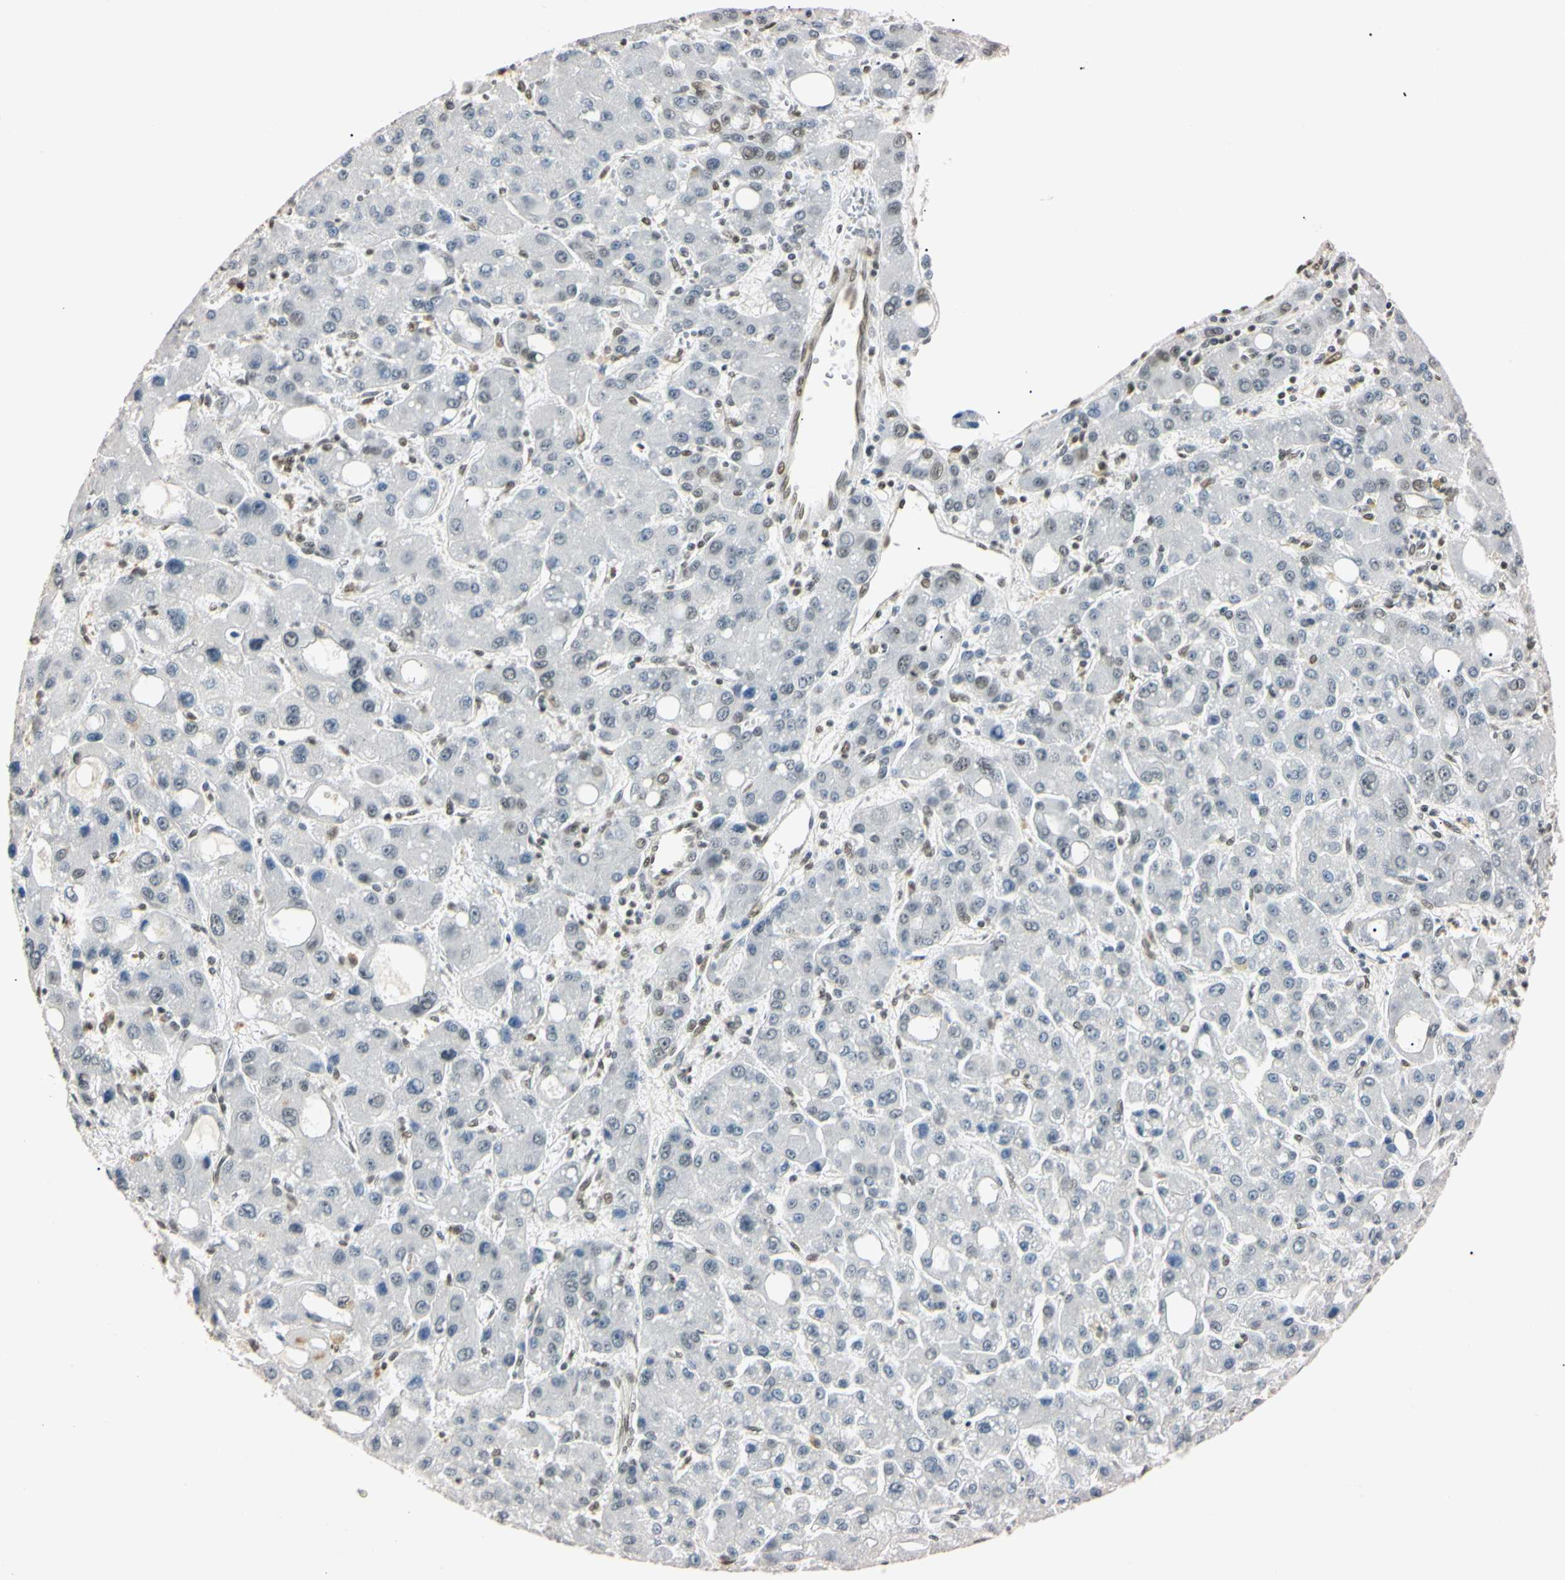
{"staining": {"intensity": "negative", "quantity": "none", "location": "none"}, "tissue": "liver cancer", "cell_type": "Tumor cells", "image_type": "cancer", "snomed": [{"axis": "morphology", "description": "Carcinoma, Hepatocellular, NOS"}, {"axis": "topography", "description": "Liver"}], "caption": "Immunohistochemistry micrograph of human liver cancer (hepatocellular carcinoma) stained for a protein (brown), which demonstrates no staining in tumor cells.", "gene": "SMARCA5", "patient": {"sex": "male", "age": 55}}